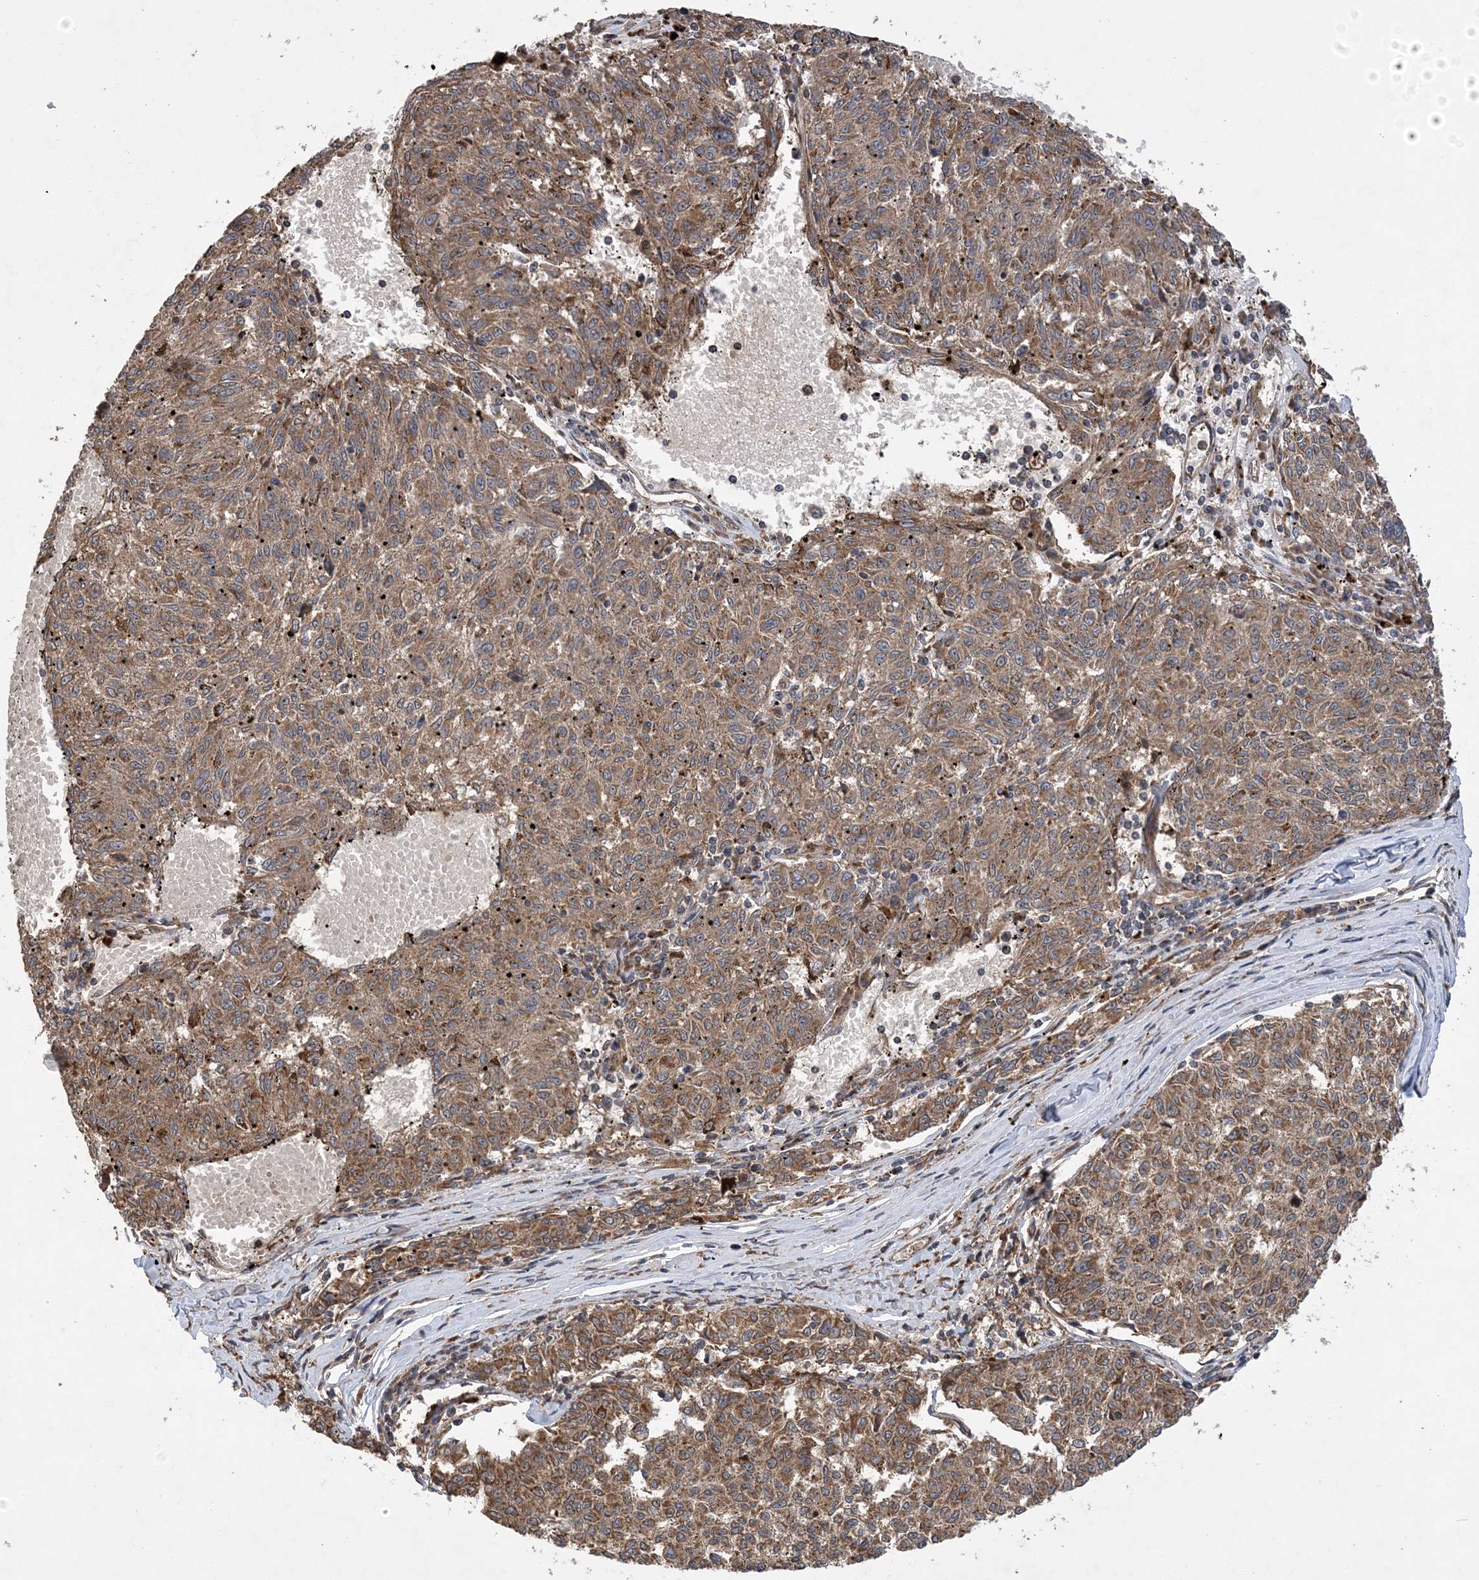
{"staining": {"intensity": "moderate", "quantity": ">75%", "location": "cytoplasmic/membranous"}, "tissue": "melanoma", "cell_type": "Tumor cells", "image_type": "cancer", "snomed": [{"axis": "morphology", "description": "Malignant melanoma, NOS"}, {"axis": "topography", "description": "Skin"}], "caption": "Immunohistochemistry (IHC) (DAB) staining of malignant melanoma shows moderate cytoplasmic/membranous protein positivity in approximately >75% of tumor cells.", "gene": "ATG3", "patient": {"sex": "female", "age": 72}}